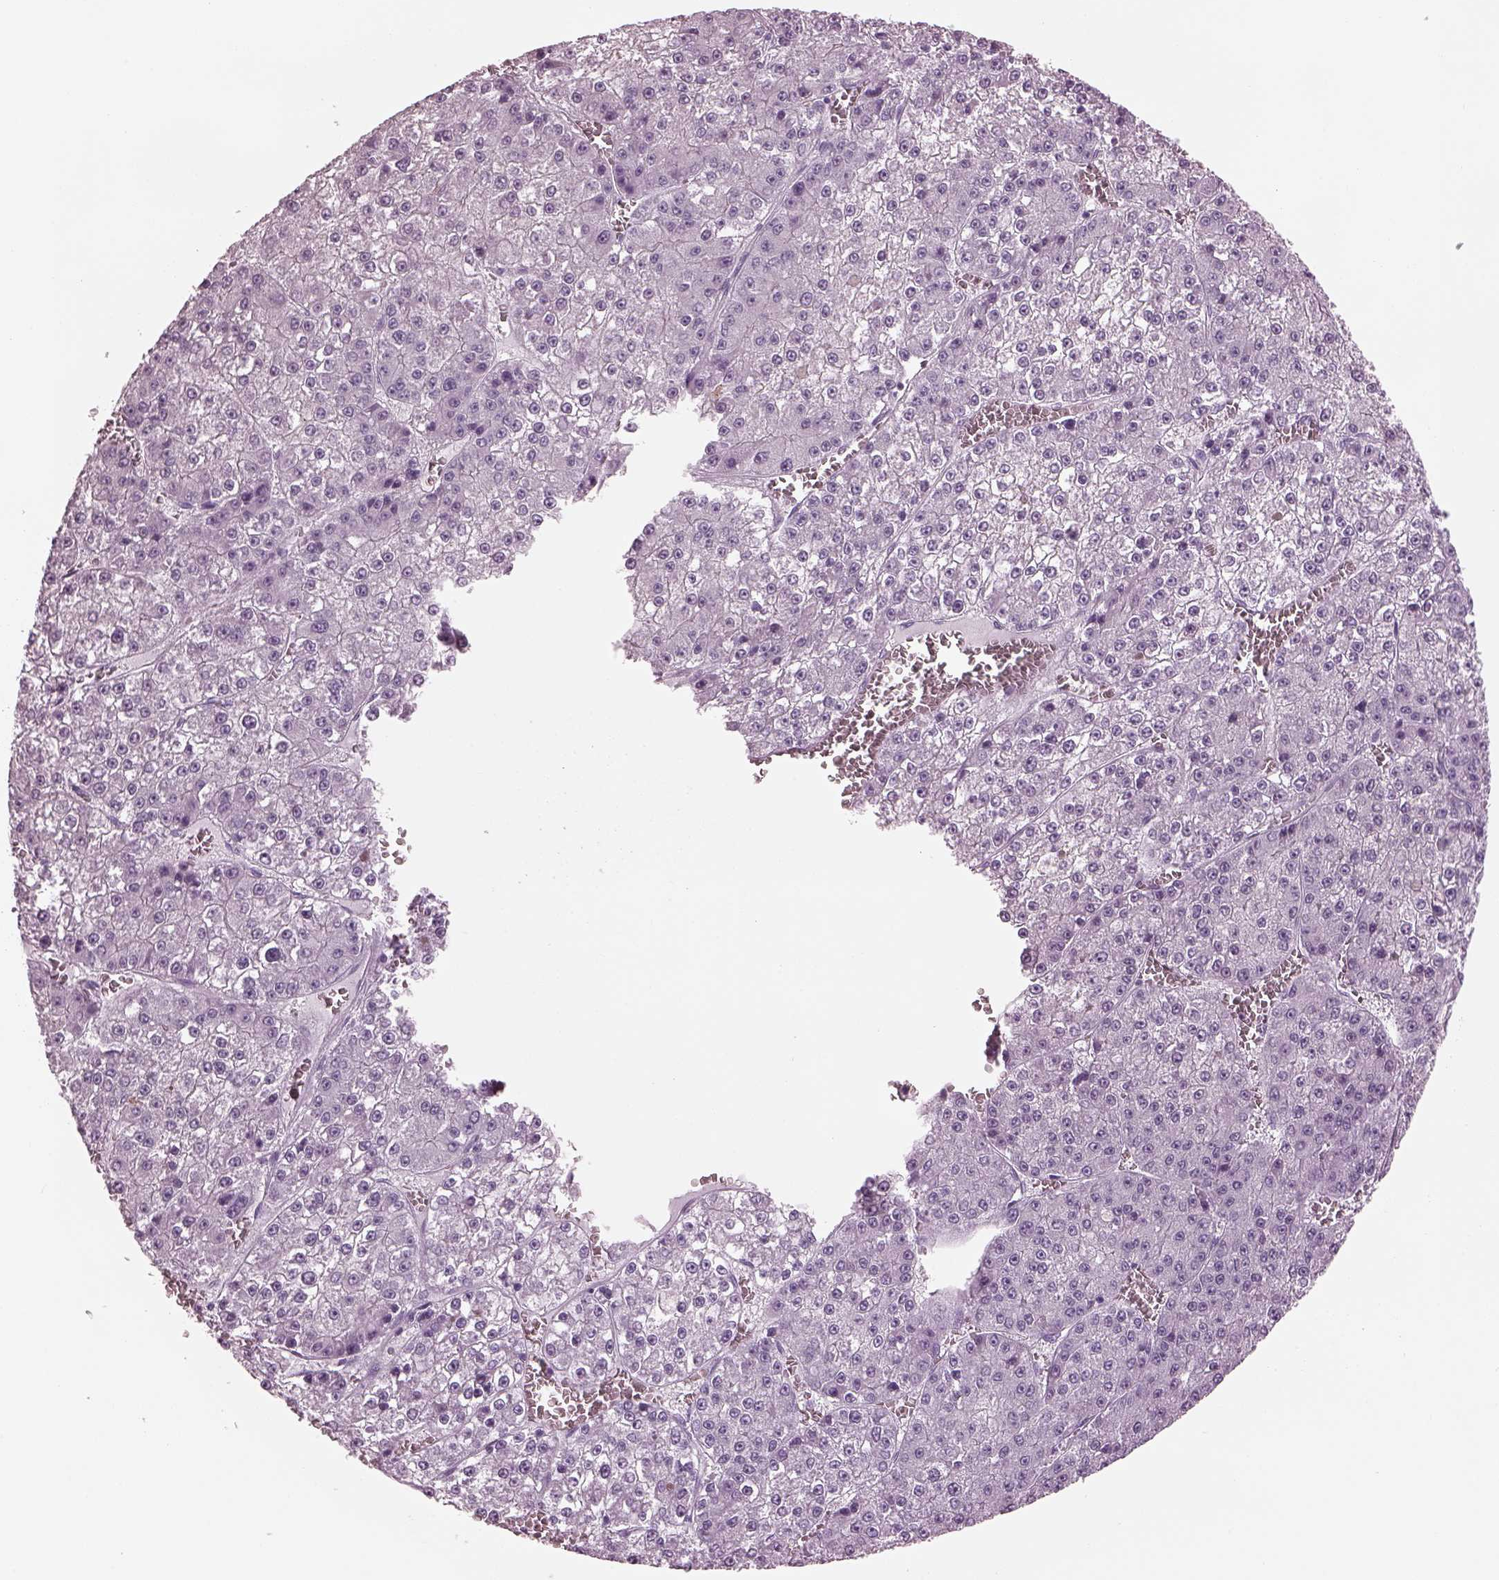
{"staining": {"intensity": "negative", "quantity": "none", "location": "none"}, "tissue": "liver cancer", "cell_type": "Tumor cells", "image_type": "cancer", "snomed": [{"axis": "morphology", "description": "Carcinoma, Hepatocellular, NOS"}, {"axis": "topography", "description": "Liver"}], "caption": "The IHC image has no significant positivity in tumor cells of liver cancer tissue.", "gene": "PDC", "patient": {"sex": "female", "age": 73}}